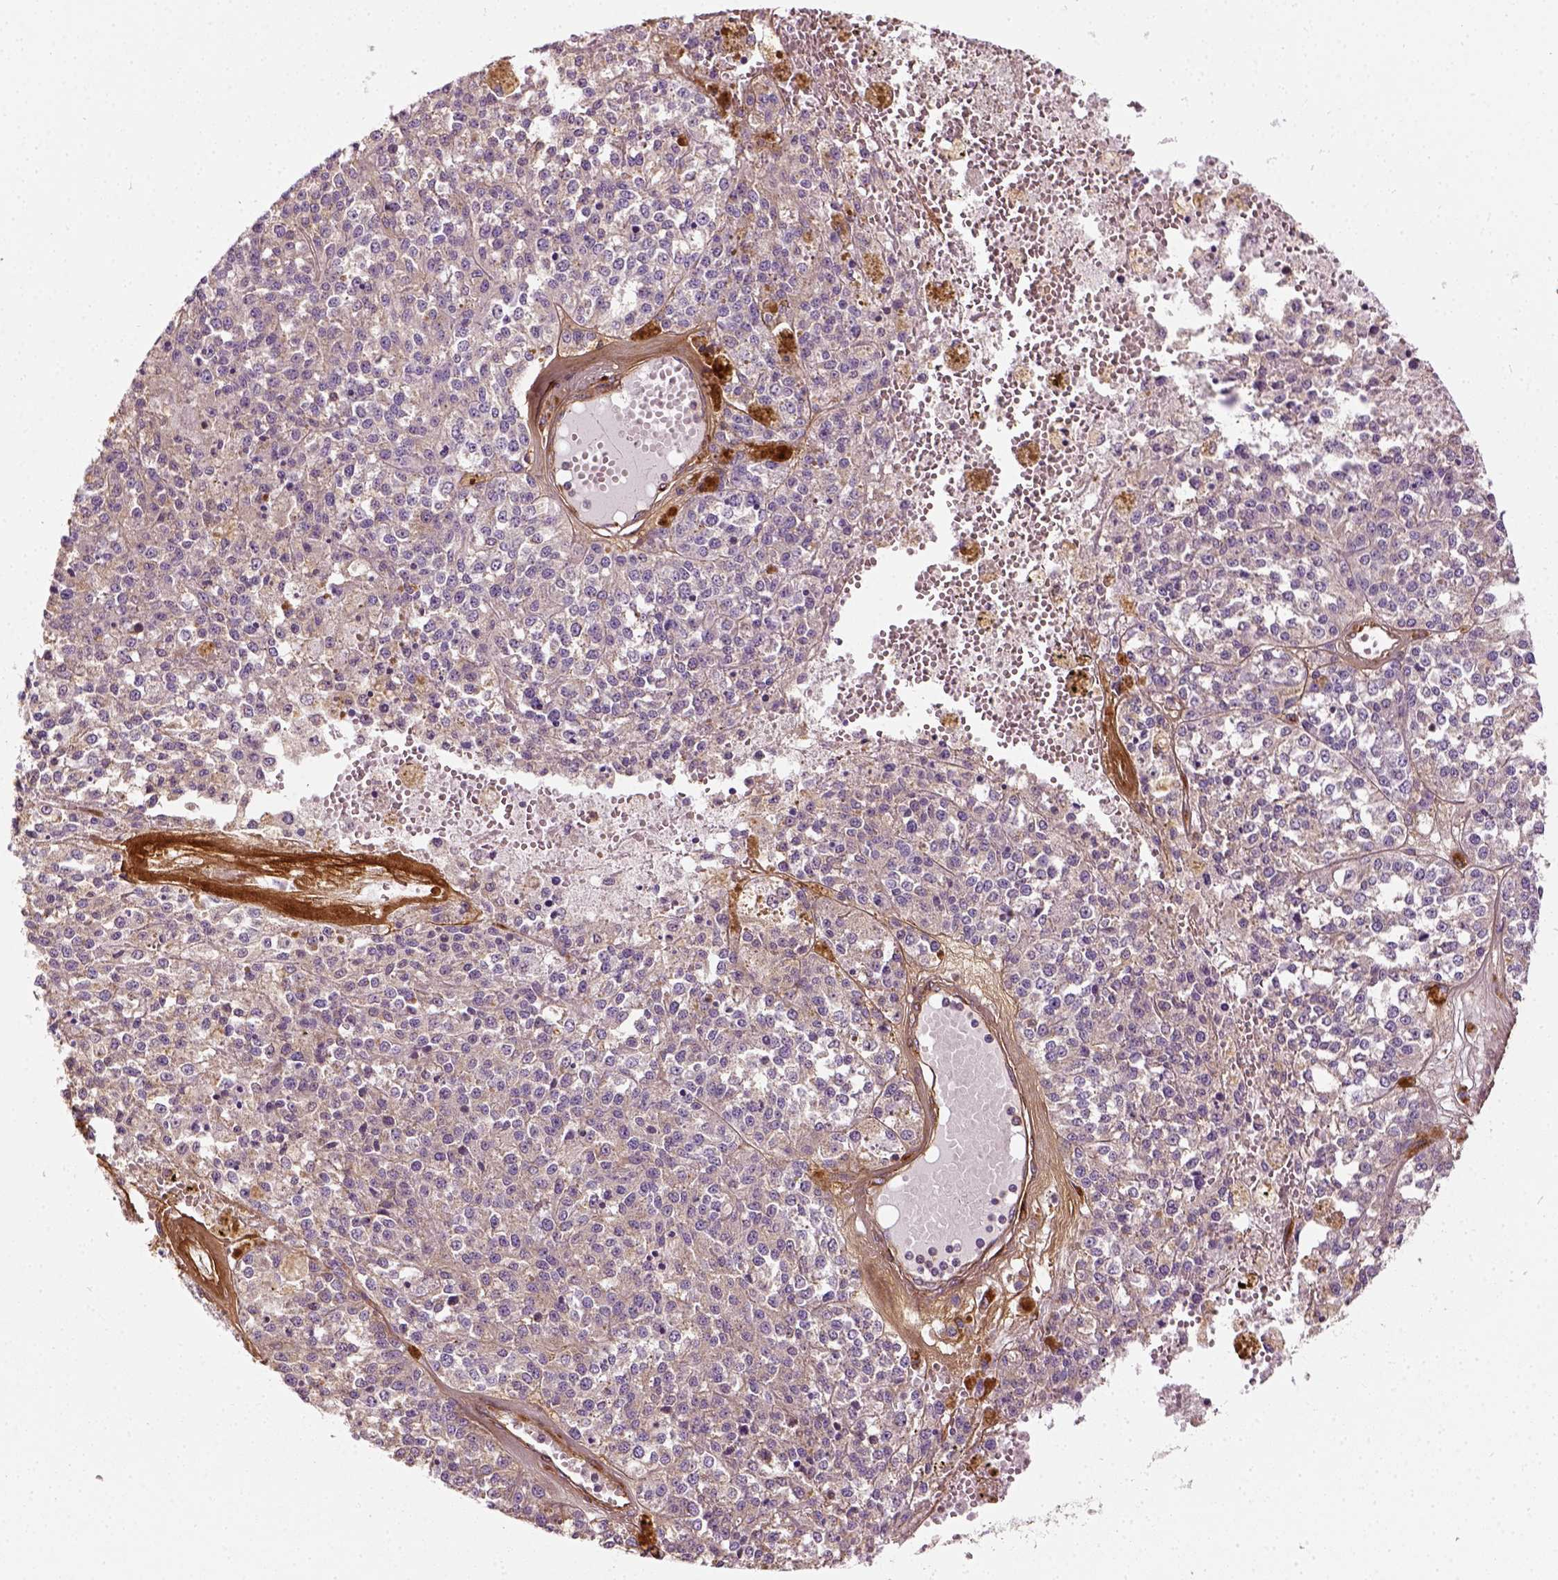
{"staining": {"intensity": "negative", "quantity": "none", "location": "none"}, "tissue": "melanoma", "cell_type": "Tumor cells", "image_type": "cancer", "snomed": [{"axis": "morphology", "description": "Malignant melanoma, Metastatic site"}, {"axis": "topography", "description": "Lymph node"}], "caption": "High magnification brightfield microscopy of malignant melanoma (metastatic site) stained with DAB (3,3'-diaminobenzidine) (brown) and counterstained with hematoxylin (blue): tumor cells show no significant positivity.", "gene": "COL6A2", "patient": {"sex": "female", "age": 64}}